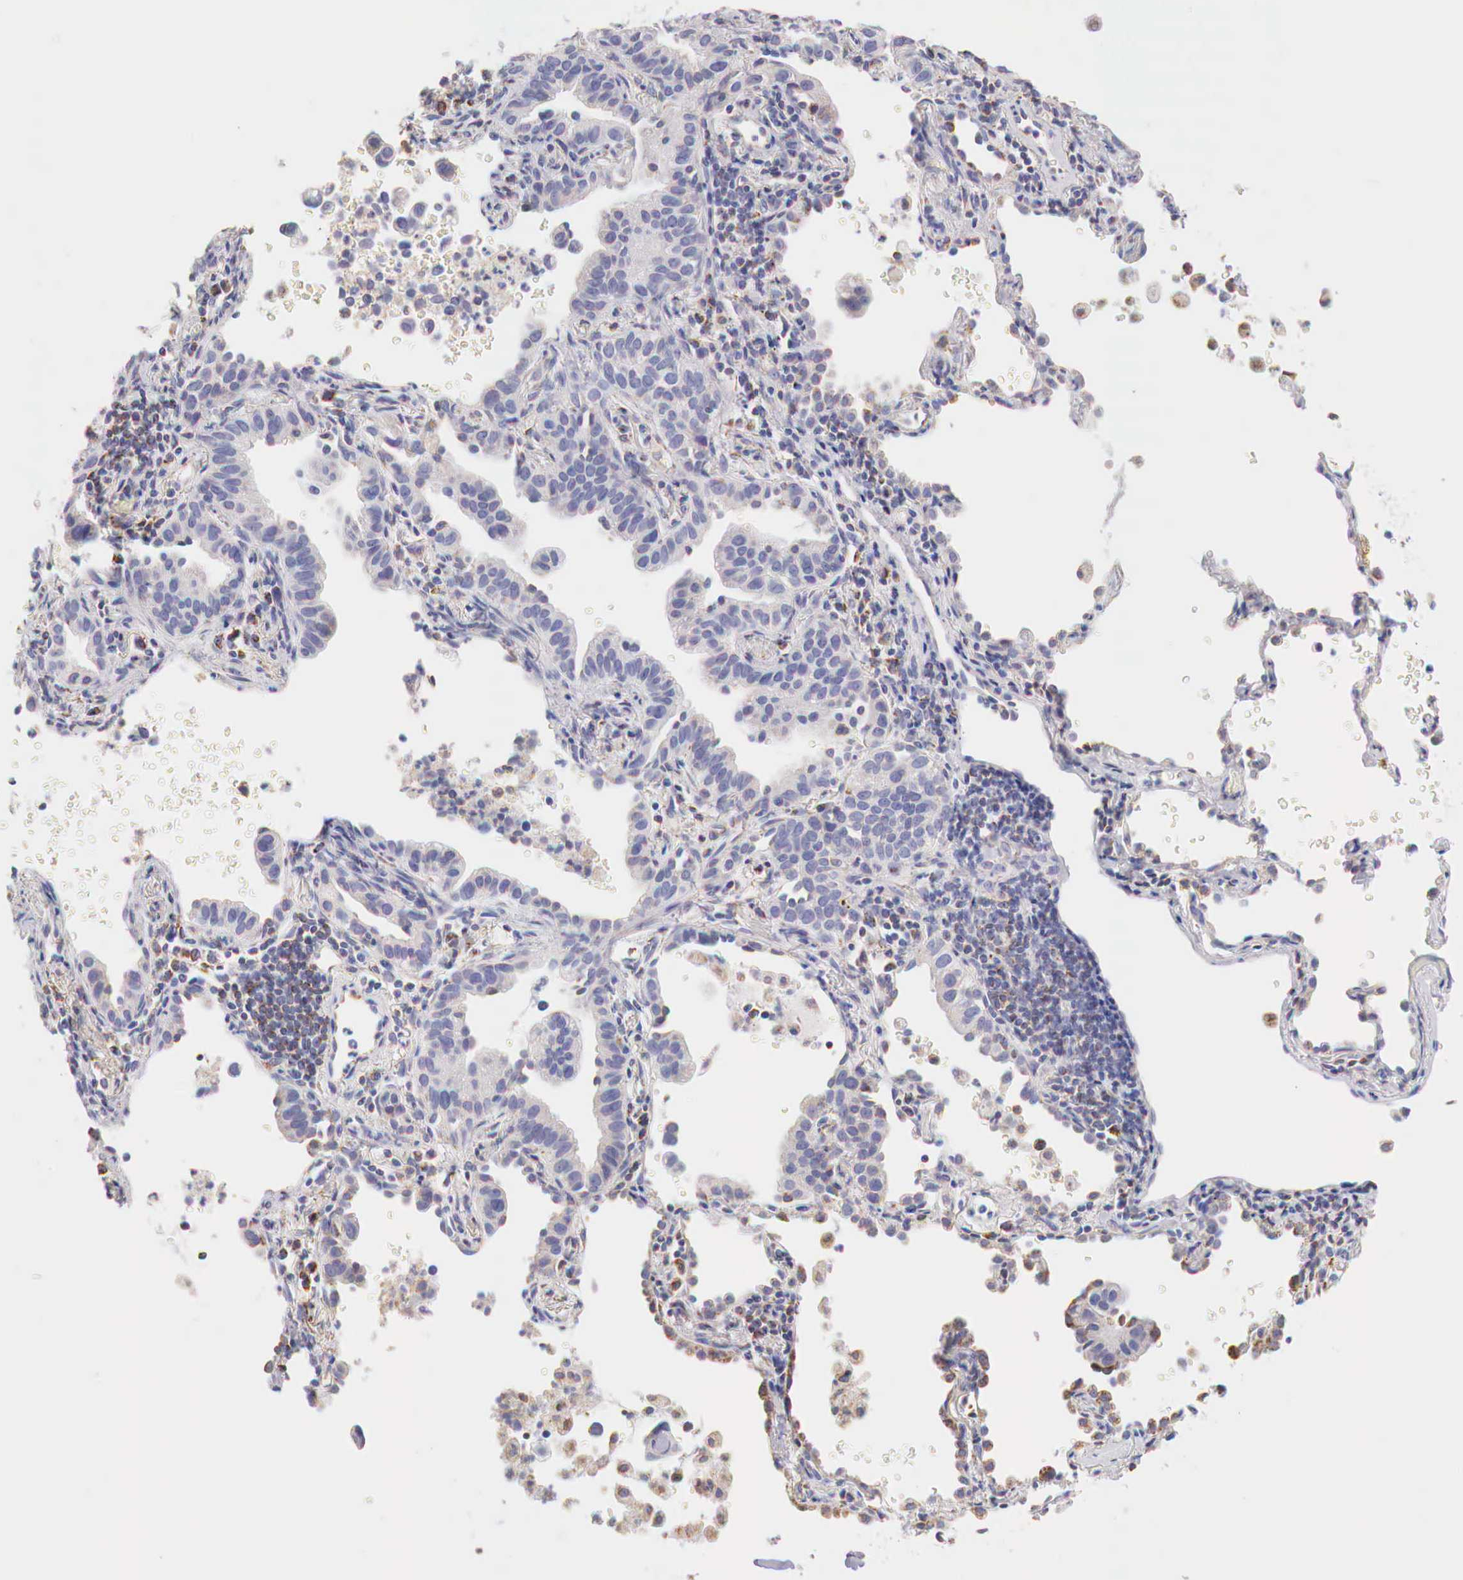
{"staining": {"intensity": "weak", "quantity": "<25%", "location": "cytoplasmic/membranous"}, "tissue": "lung cancer", "cell_type": "Tumor cells", "image_type": "cancer", "snomed": [{"axis": "morphology", "description": "Adenocarcinoma, NOS"}, {"axis": "topography", "description": "Lung"}], "caption": "Histopathology image shows no significant protein expression in tumor cells of lung cancer (adenocarcinoma).", "gene": "IDH3G", "patient": {"sex": "female", "age": 50}}